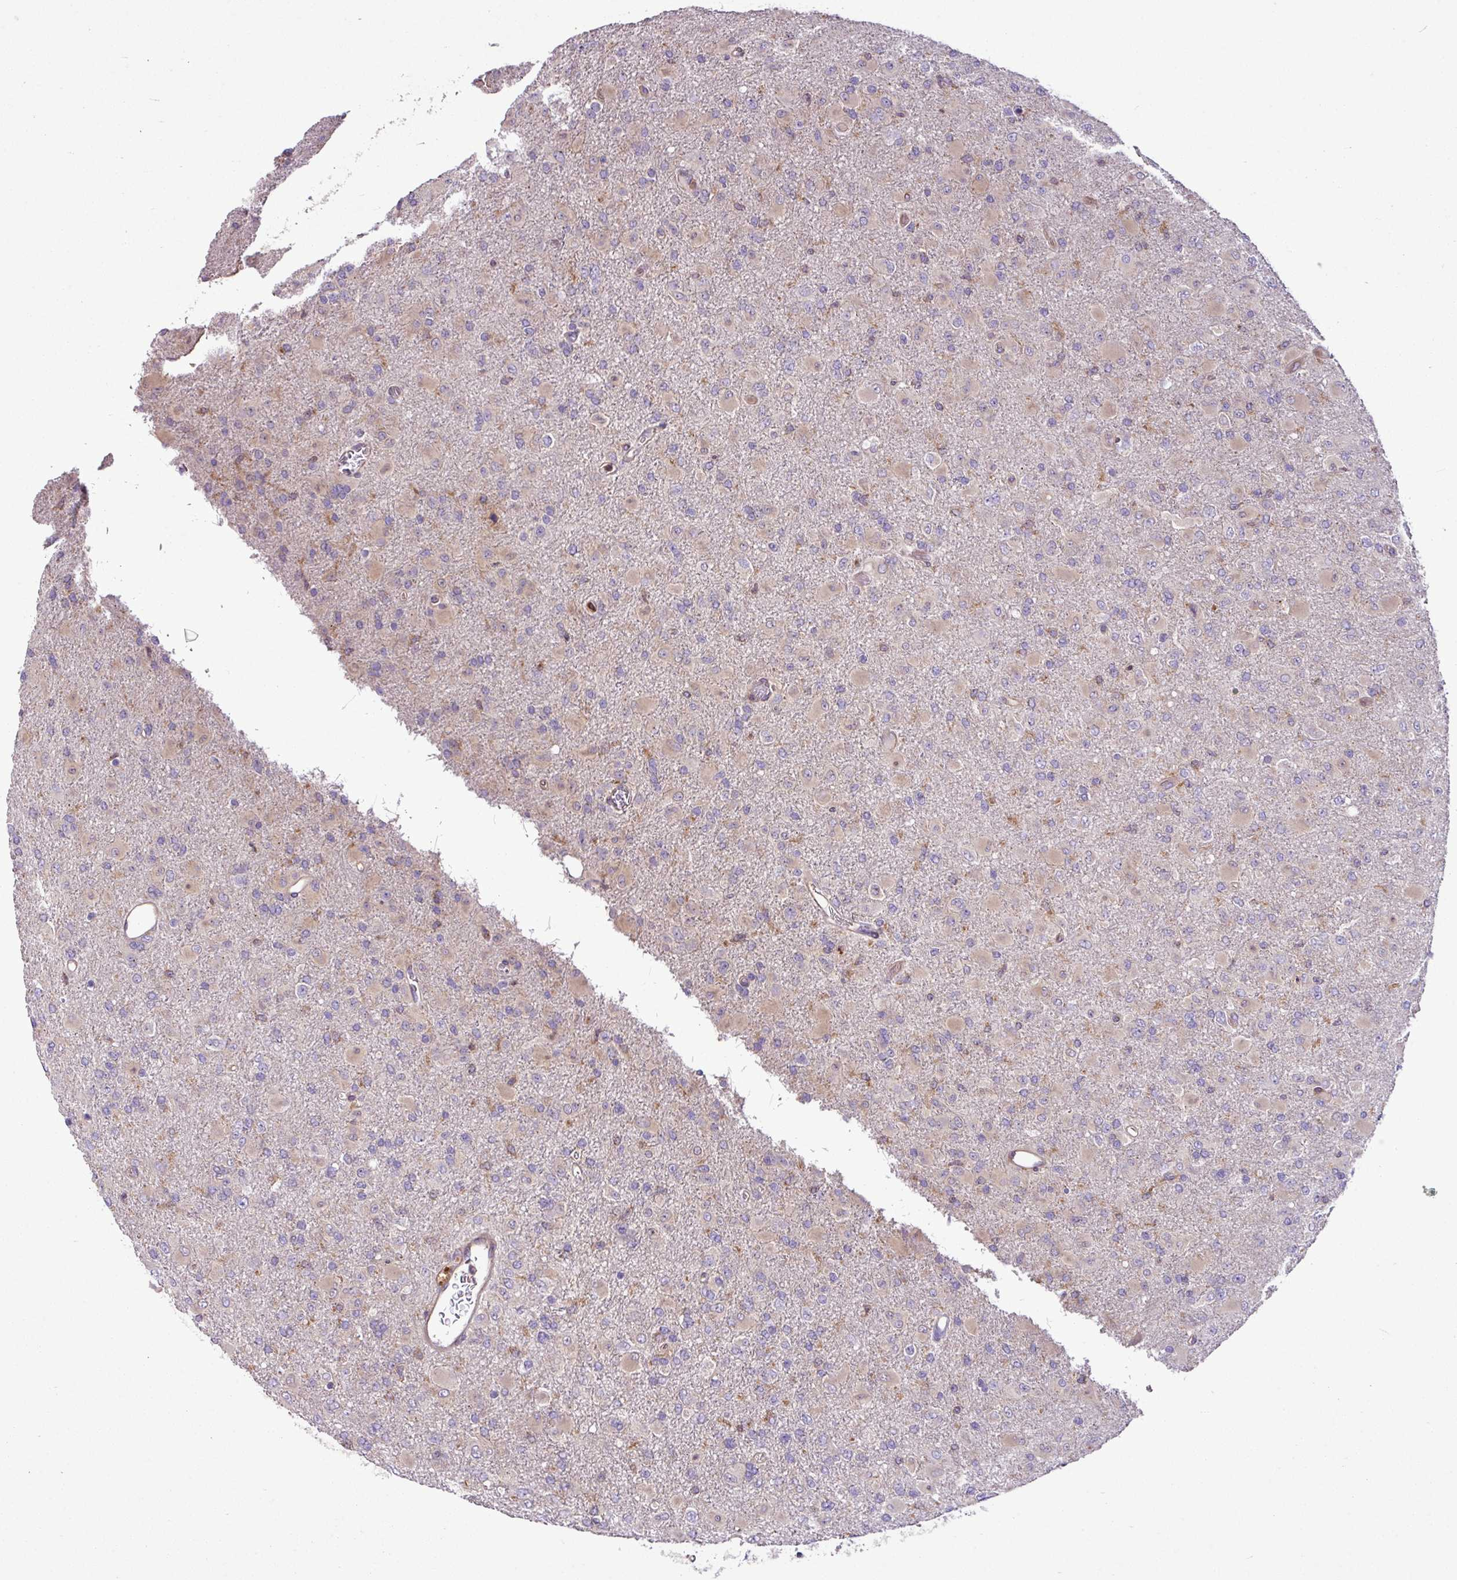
{"staining": {"intensity": "negative", "quantity": "none", "location": "none"}, "tissue": "glioma", "cell_type": "Tumor cells", "image_type": "cancer", "snomed": [{"axis": "morphology", "description": "Glioma, malignant, Low grade"}, {"axis": "topography", "description": "Brain"}], "caption": "This is a histopathology image of immunohistochemistry staining of glioma, which shows no expression in tumor cells.", "gene": "ZNF106", "patient": {"sex": "male", "age": 65}}